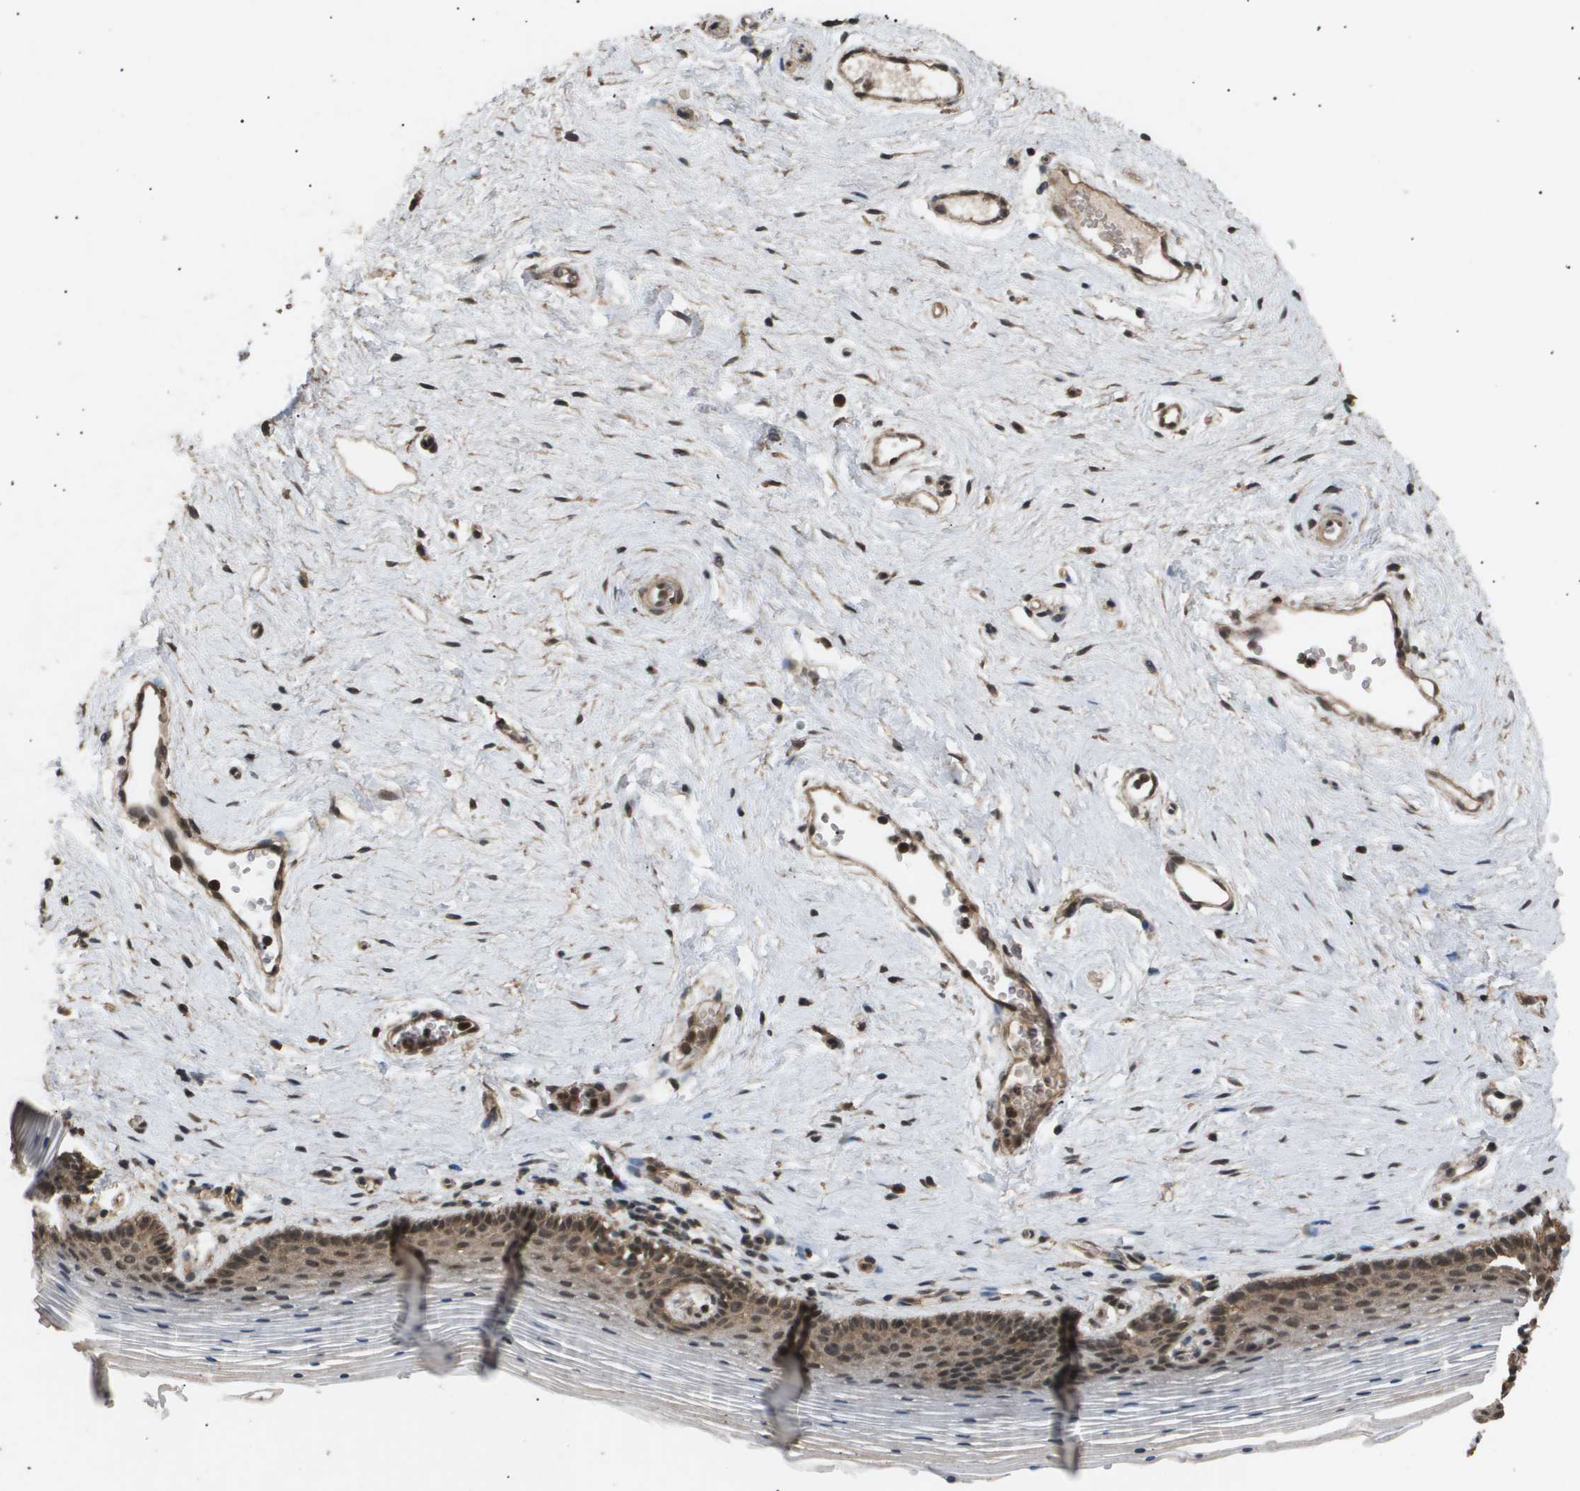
{"staining": {"intensity": "moderate", "quantity": ">75%", "location": "cytoplasmic/membranous,nuclear"}, "tissue": "vagina", "cell_type": "Squamous epithelial cells", "image_type": "normal", "snomed": [{"axis": "morphology", "description": "Normal tissue, NOS"}, {"axis": "topography", "description": "Vagina"}], "caption": "Vagina stained for a protein displays moderate cytoplasmic/membranous,nuclear positivity in squamous epithelial cells. (Stains: DAB (3,3'-diaminobenzidine) in brown, nuclei in blue, Microscopy: brightfield microscopy at high magnification).", "gene": "ING1", "patient": {"sex": "female", "age": 32}}